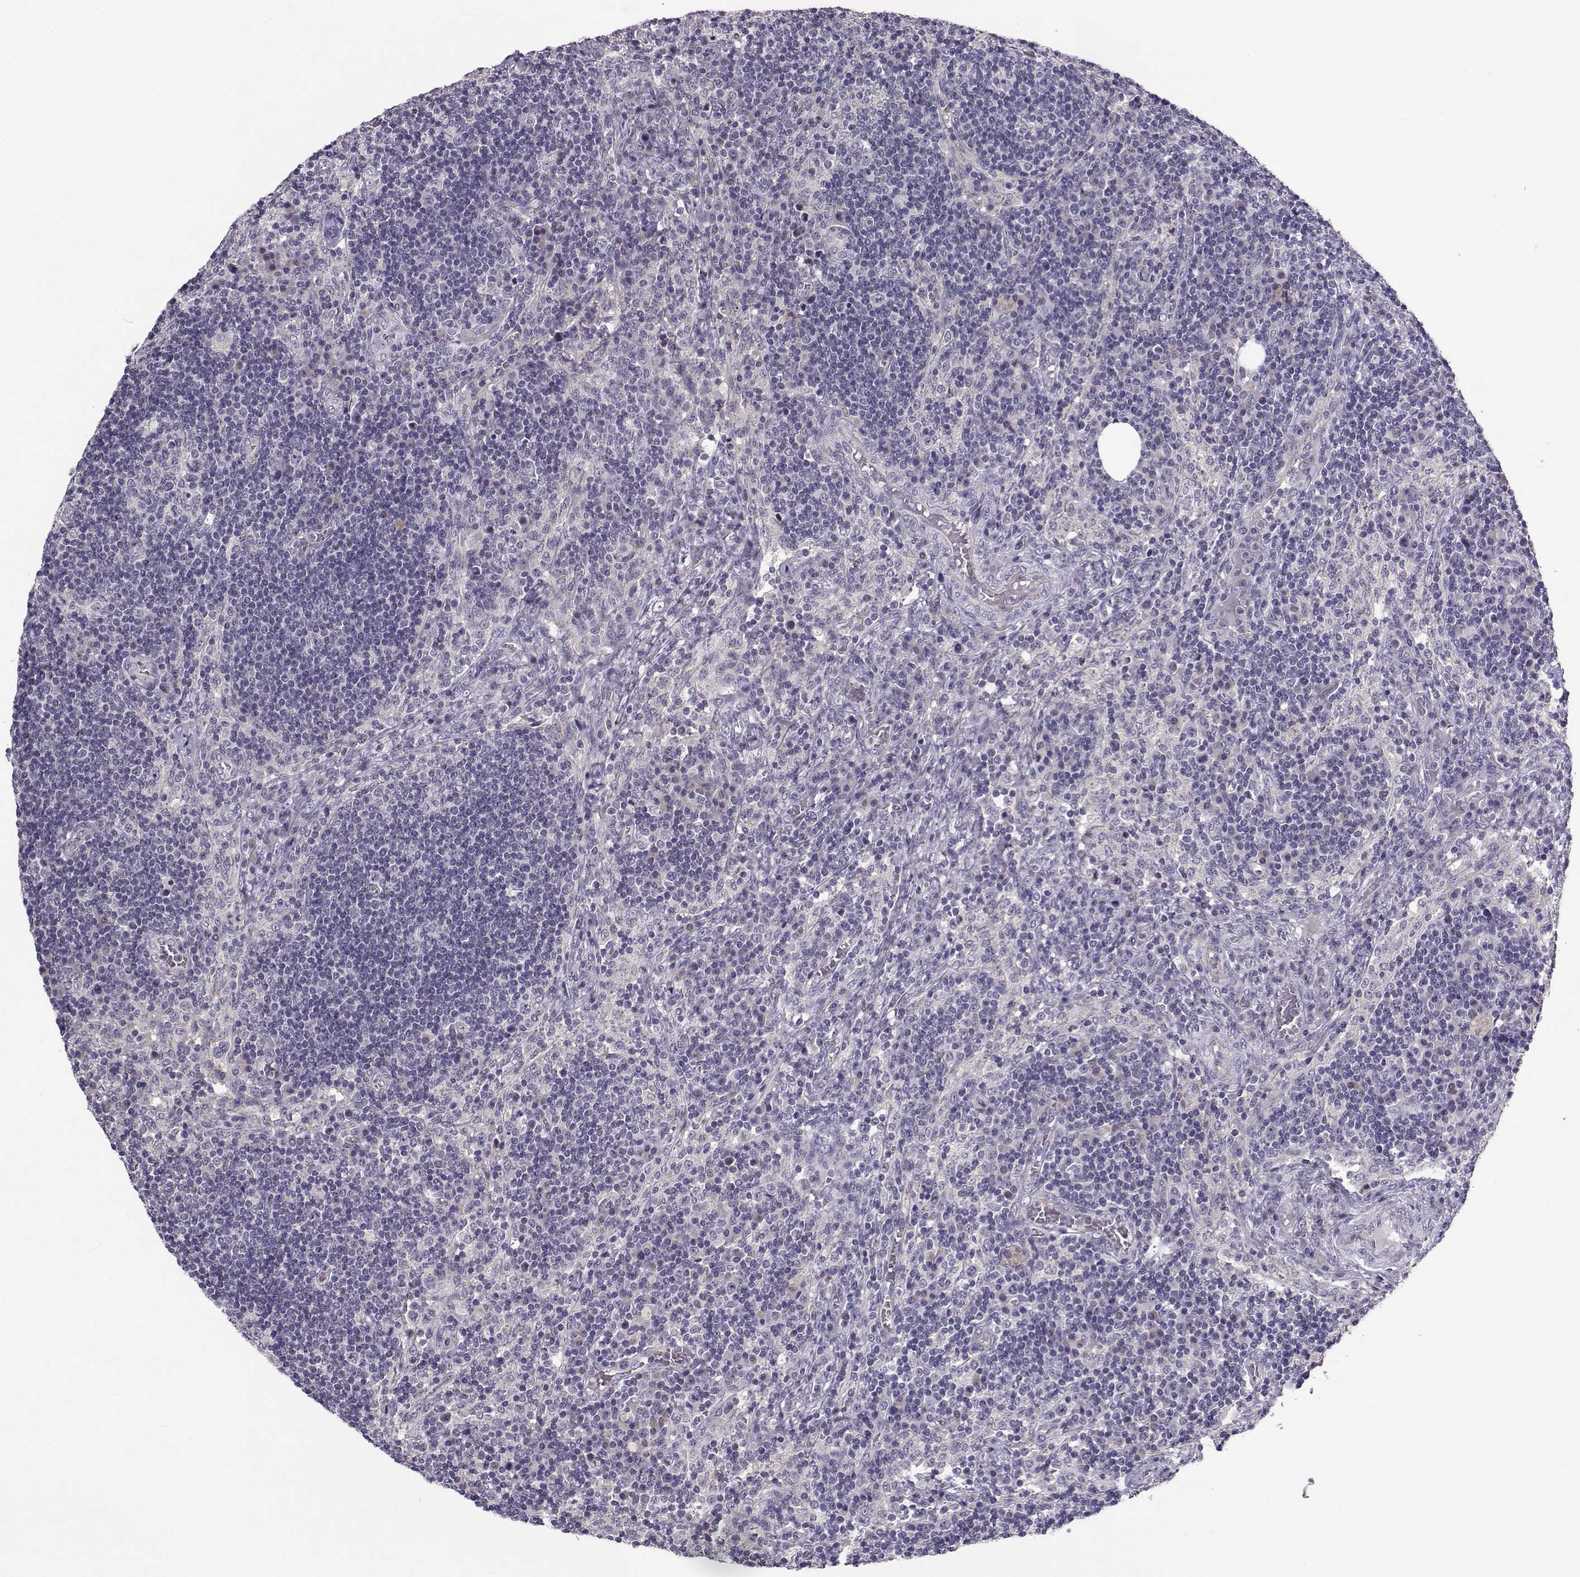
{"staining": {"intensity": "negative", "quantity": "none", "location": "none"}, "tissue": "lymph node", "cell_type": "Germinal center cells", "image_type": "normal", "snomed": [{"axis": "morphology", "description": "Normal tissue, NOS"}, {"axis": "topography", "description": "Lymph node"}], "caption": "A high-resolution photomicrograph shows immunohistochemistry staining of benign lymph node, which displays no significant positivity in germinal center cells. (DAB (3,3'-diaminobenzidine) immunohistochemistry (IHC), high magnification).", "gene": "TMEM145", "patient": {"sex": "male", "age": 63}}